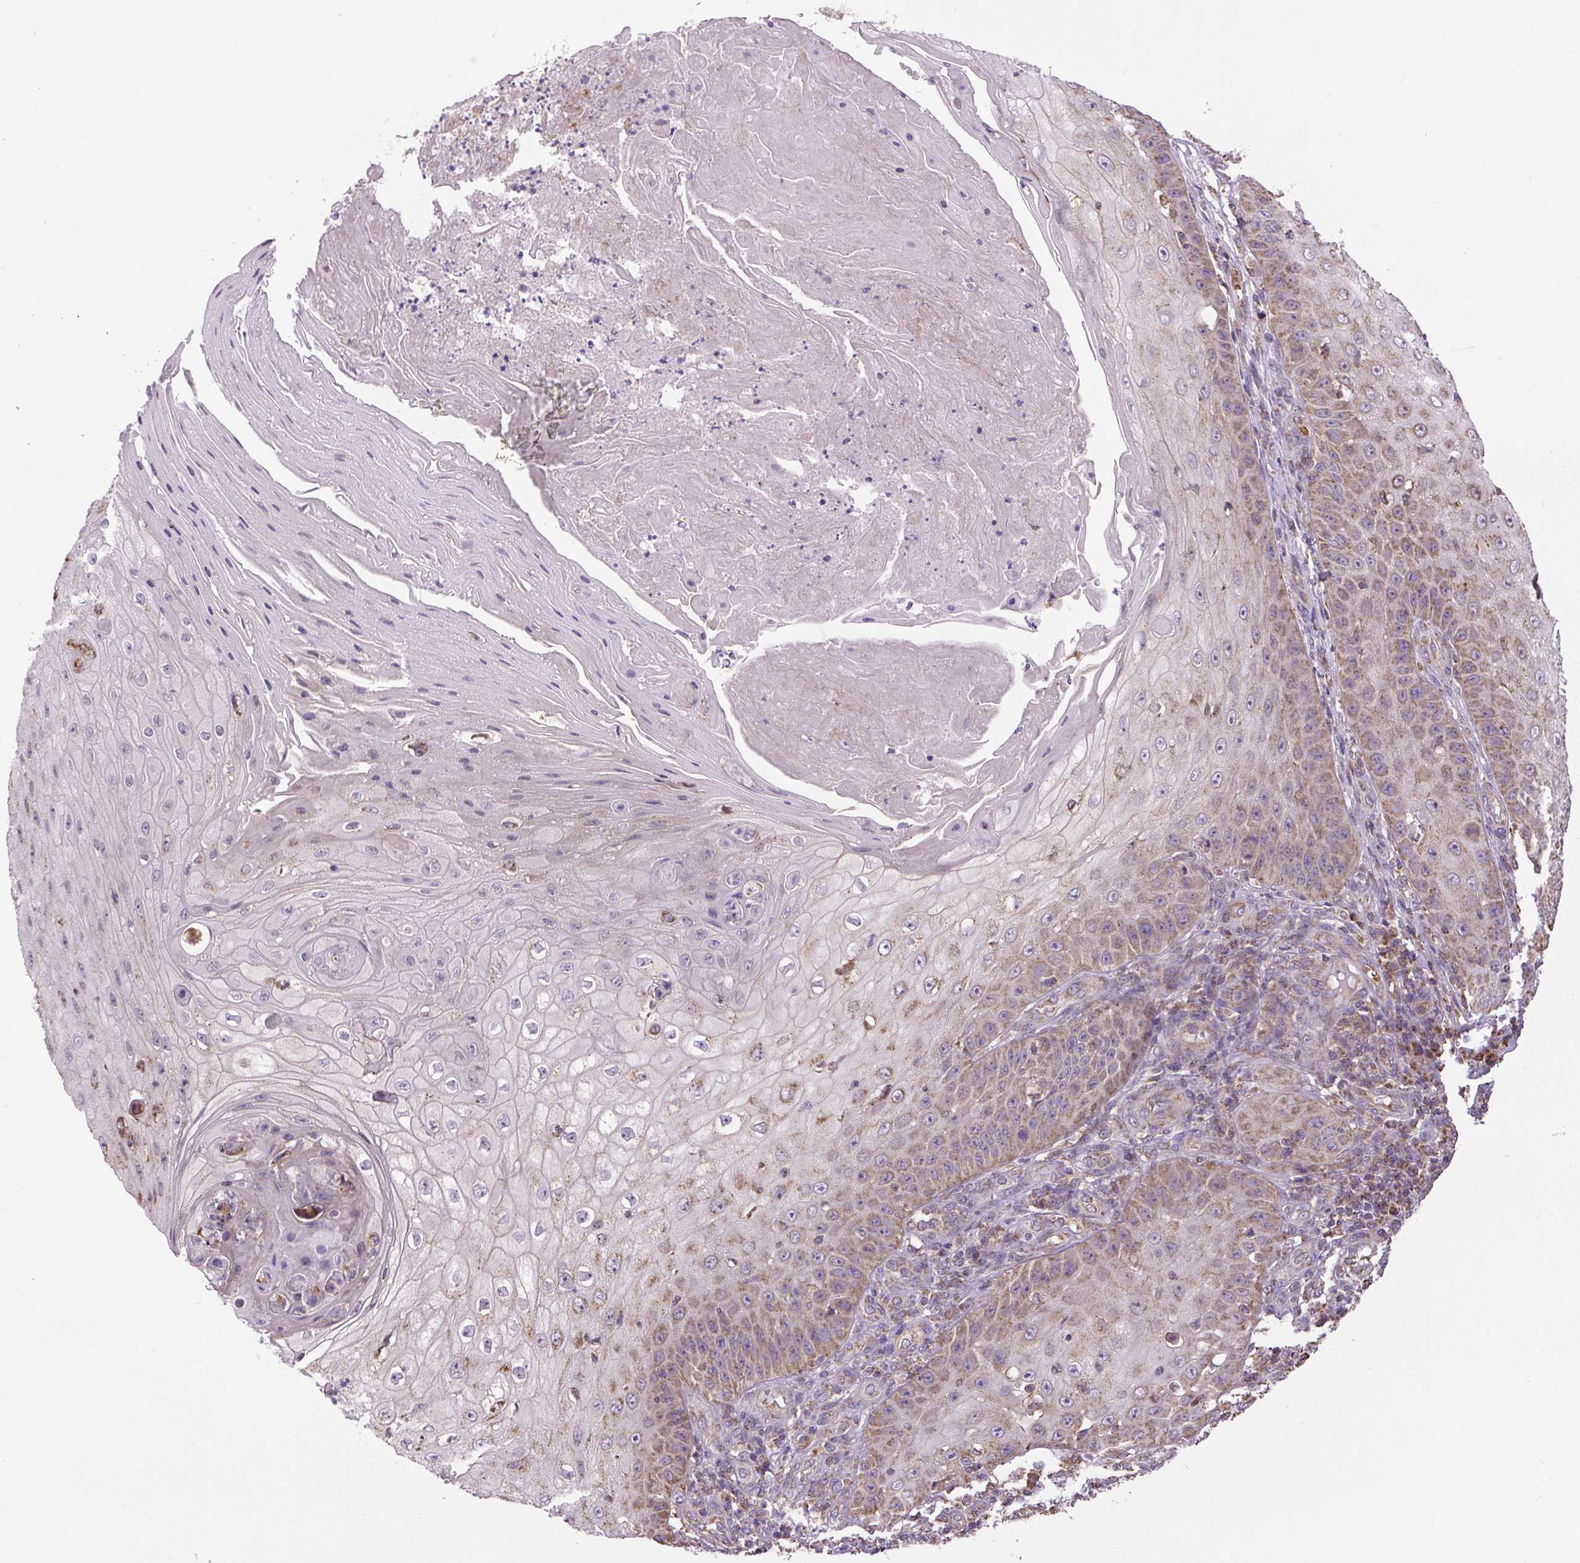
{"staining": {"intensity": "moderate", "quantity": "25%-75%", "location": "cytoplasmic/membranous"}, "tissue": "skin cancer", "cell_type": "Tumor cells", "image_type": "cancer", "snomed": [{"axis": "morphology", "description": "Squamous cell carcinoma, NOS"}, {"axis": "topography", "description": "Skin"}], "caption": "An immunohistochemistry (IHC) micrograph of tumor tissue is shown. Protein staining in brown highlights moderate cytoplasmic/membranous positivity in skin squamous cell carcinoma within tumor cells.", "gene": "PLCG1", "patient": {"sex": "male", "age": 70}}